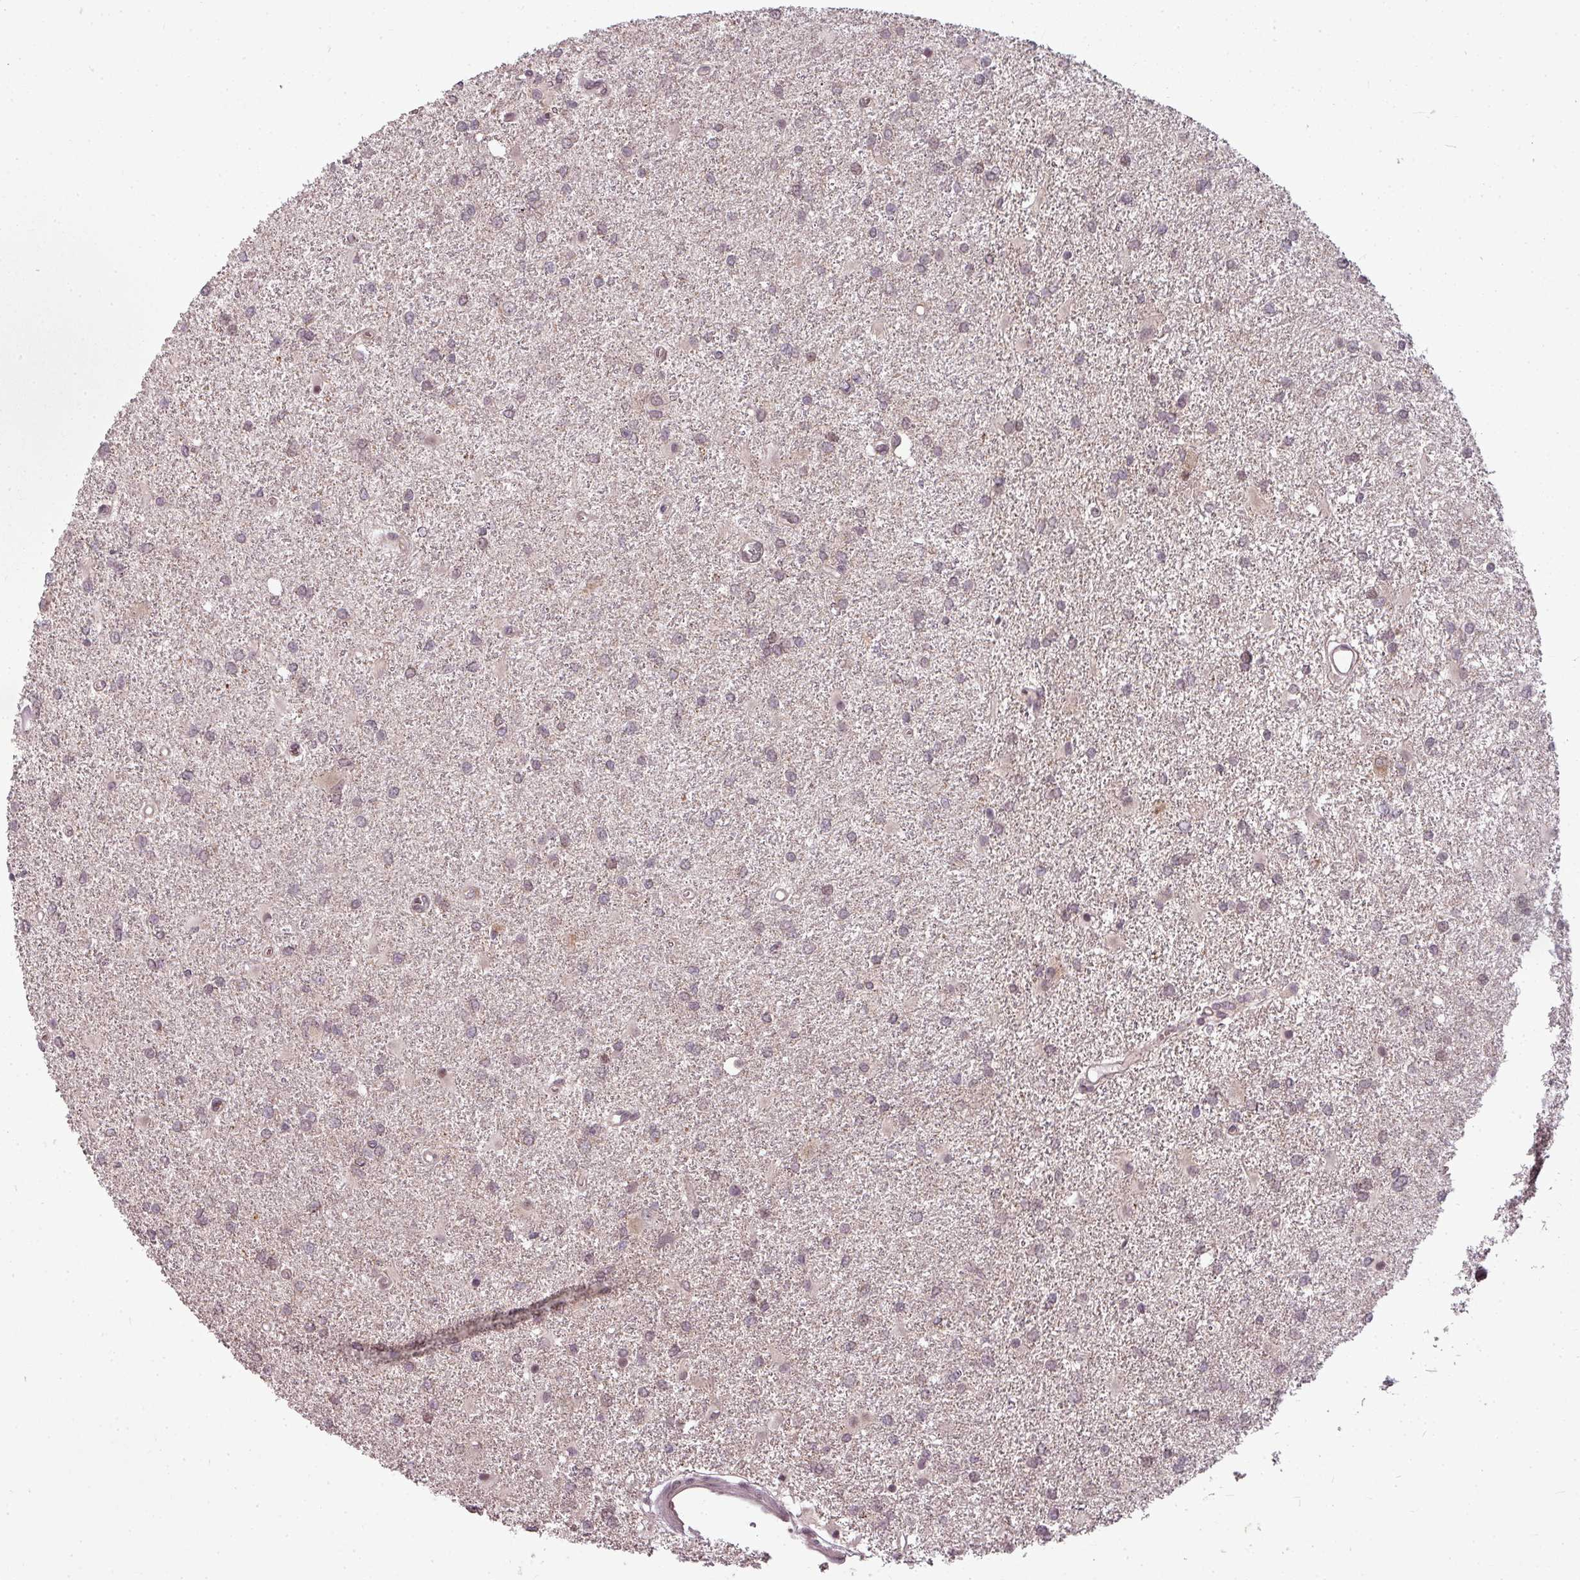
{"staining": {"intensity": "negative", "quantity": "none", "location": "none"}, "tissue": "glioma", "cell_type": "Tumor cells", "image_type": "cancer", "snomed": [{"axis": "morphology", "description": "Glioma, malignant, High grade"}, {"axis": "topography", "description": "Brain"}], "caption": "This image is of malignant high-grade glioma stained with IHC to label a protein in brown with the nuclei are counter-stained blue. There is no staining in tumor cells.", "gene": "CLIC1", "patient": {"sex": "female", "age": 50}}